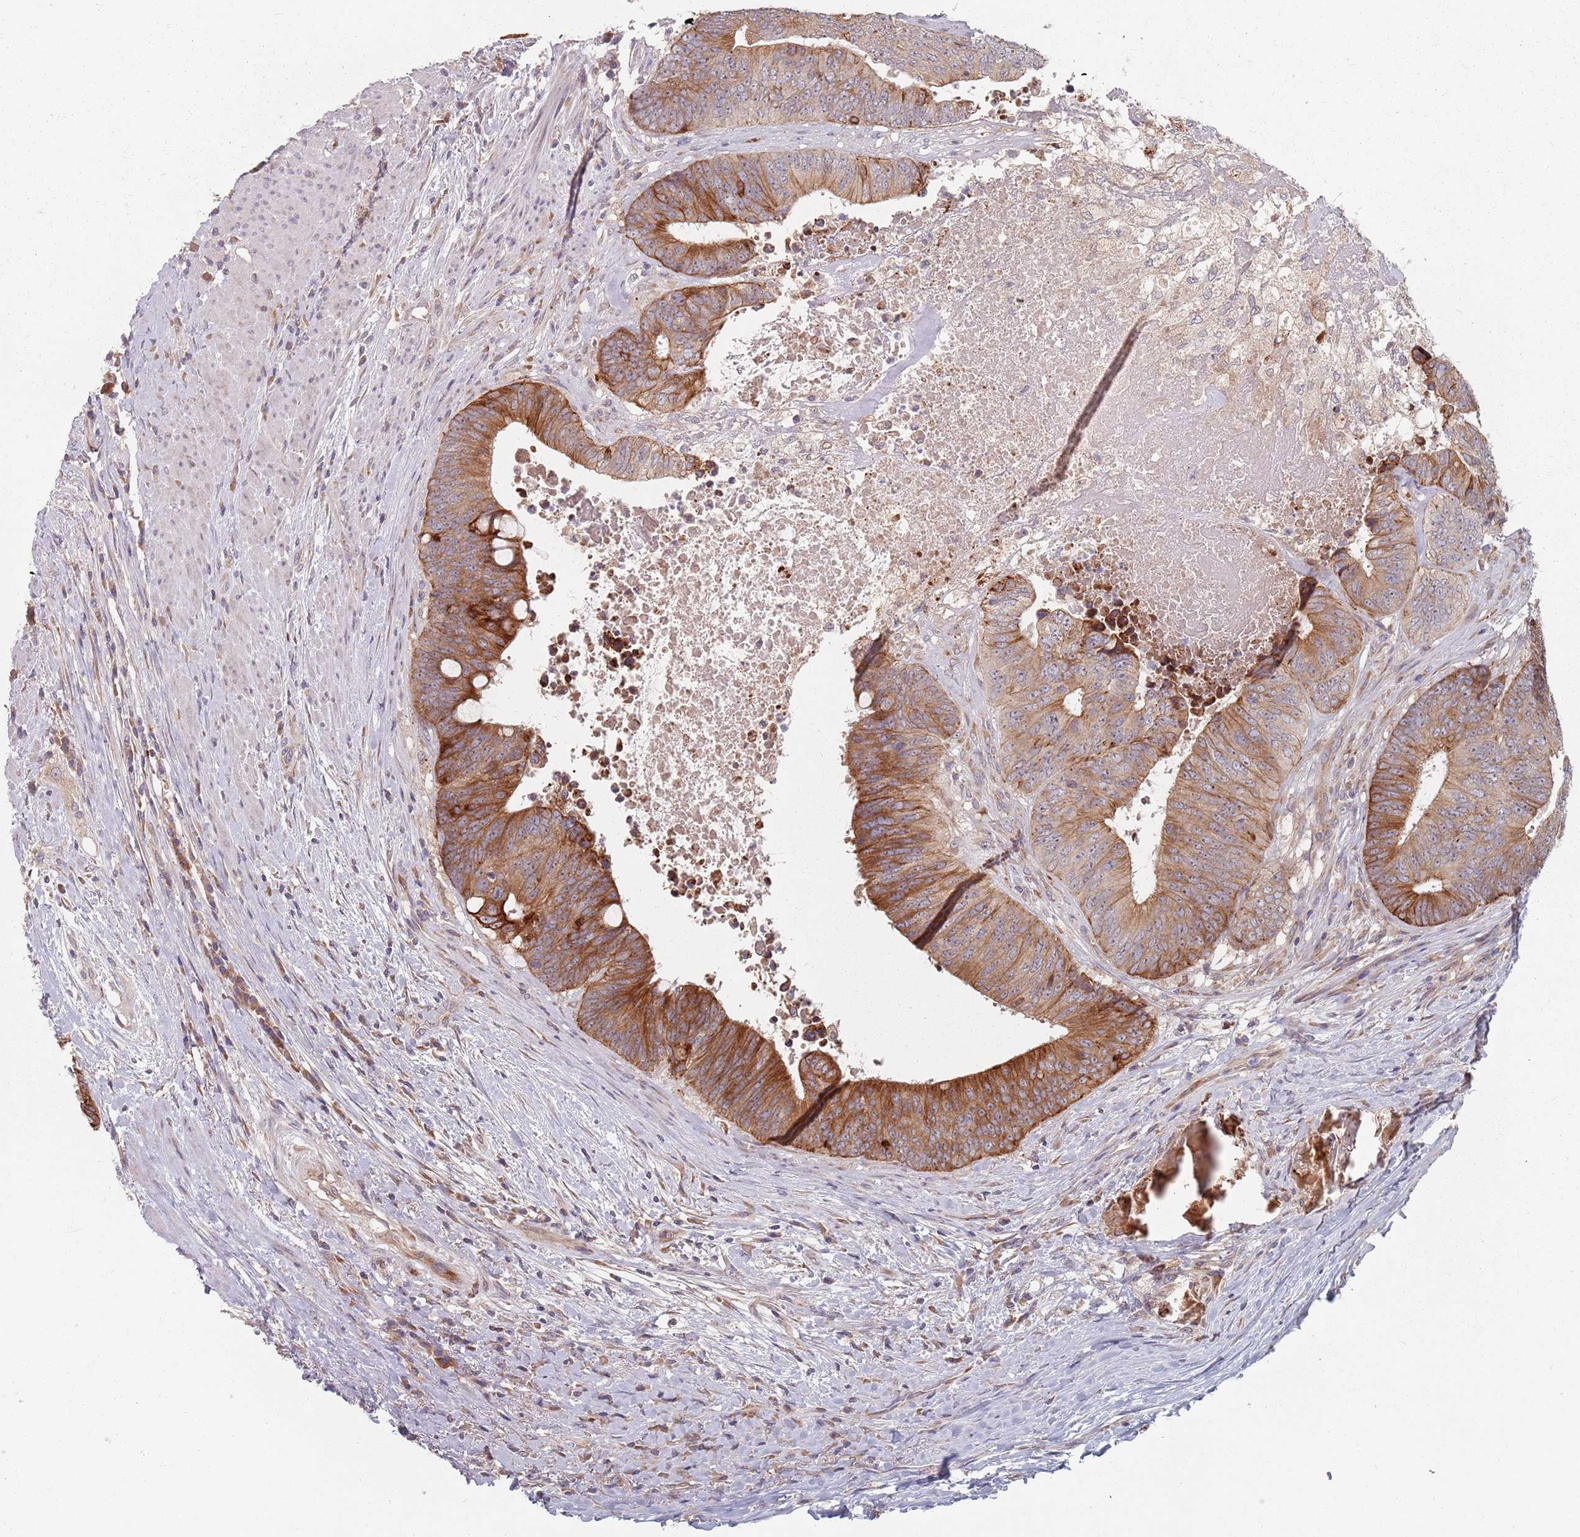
{"staining": {"intensity": "strong", "quantity": "25%-75%", "location": "cytoplasmic/membranous"}, "tissue": "colorectal cancer", "cell_type": "Tumor cells", "image_type": "cancer", "snomed": [{"axis": "morphology", "description": "Adenocarcinoma, NOS"}, {"axis": "topography", "description": "Rectum"}], "caption": "Brown immunohistochemical staining in colorectal adenocarcinoma reveals strong cytoplasmic/membranous positivity in approximately 25%-75% of tumor cells.", "gene": "ADAL", "patient": {"sex": "male", "age": 72}}